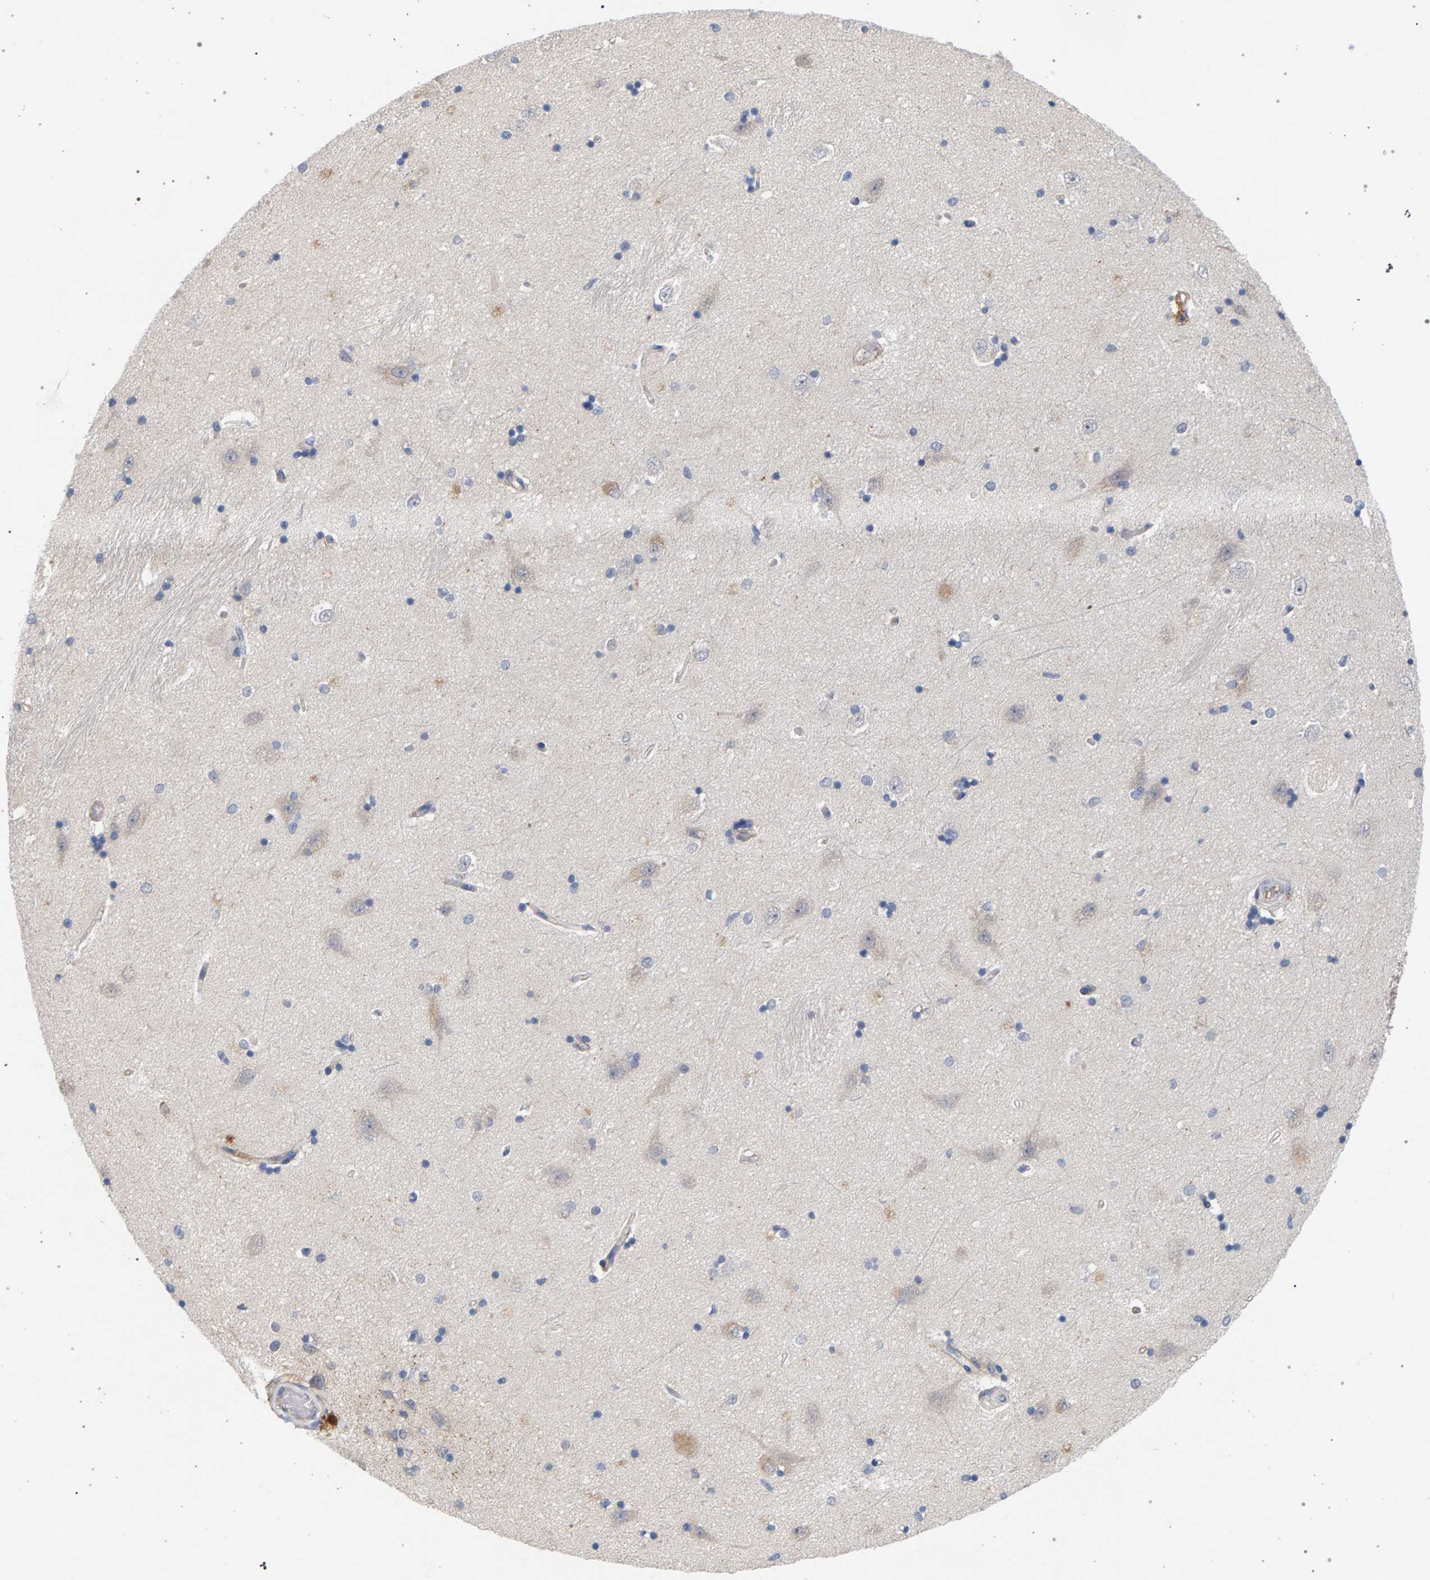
{"staining": {"intensity": "negative", "quantity": "none", "location": "none"}, "tissue": "hippocampus", "cell_type": "Glial cells", "image_type": "normal", "snomed": [{"axis": "morphology", "description": "Normal tissue, NOS"}, {"axis": "topography", "description": "Hippocampus"}], "caption": "DAB (3,3'-diaminobenzidine) immunohistochemical staining of benign human hippocampus reveals no significant positivity in glial cells.", "gene": "MAMDC2", "patient": {"sex": "male", "age": 45}}